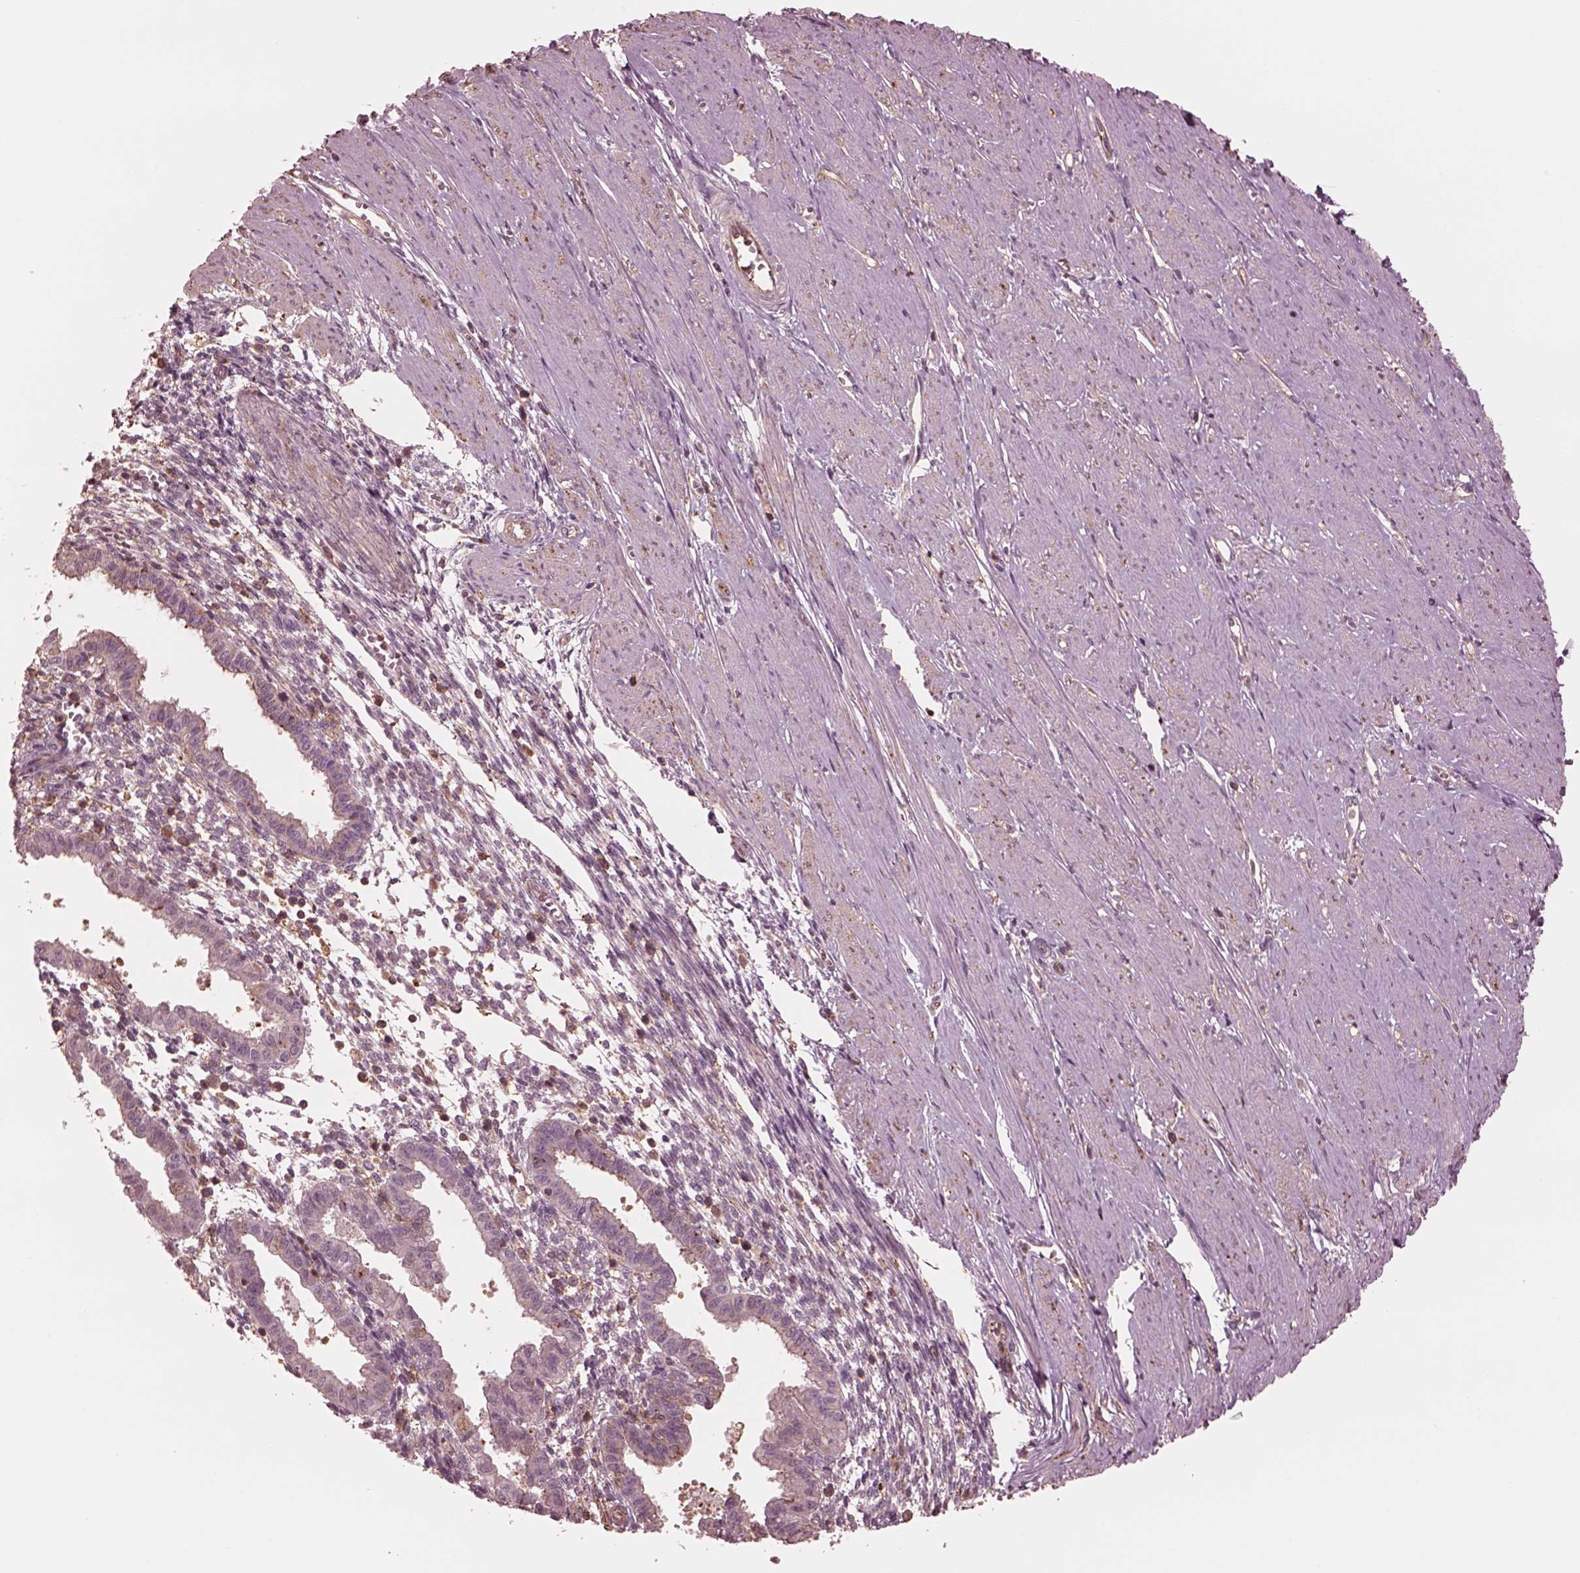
{"staining": {"intensity": "weak", "quantity": "<25%", "location": "cytoplasmic/membranous"}, "tissue": "endometrium", "cell_type": "Cells in endometrial stroma", "image_type": "normal", "snomed": [{"axis": "morphology", "description": "Normal tissue, NOS"}, {"axis": "topography", "description": "Endometrium"}], "caption": "Cells in endometrial stroma are negative for protein expression in normal human endometrium. (DAB (3,3'-diaminobenzidine) IHC, high magnification).", "gene": "STK33", "patient": {"sex": "female", "age": 37}}